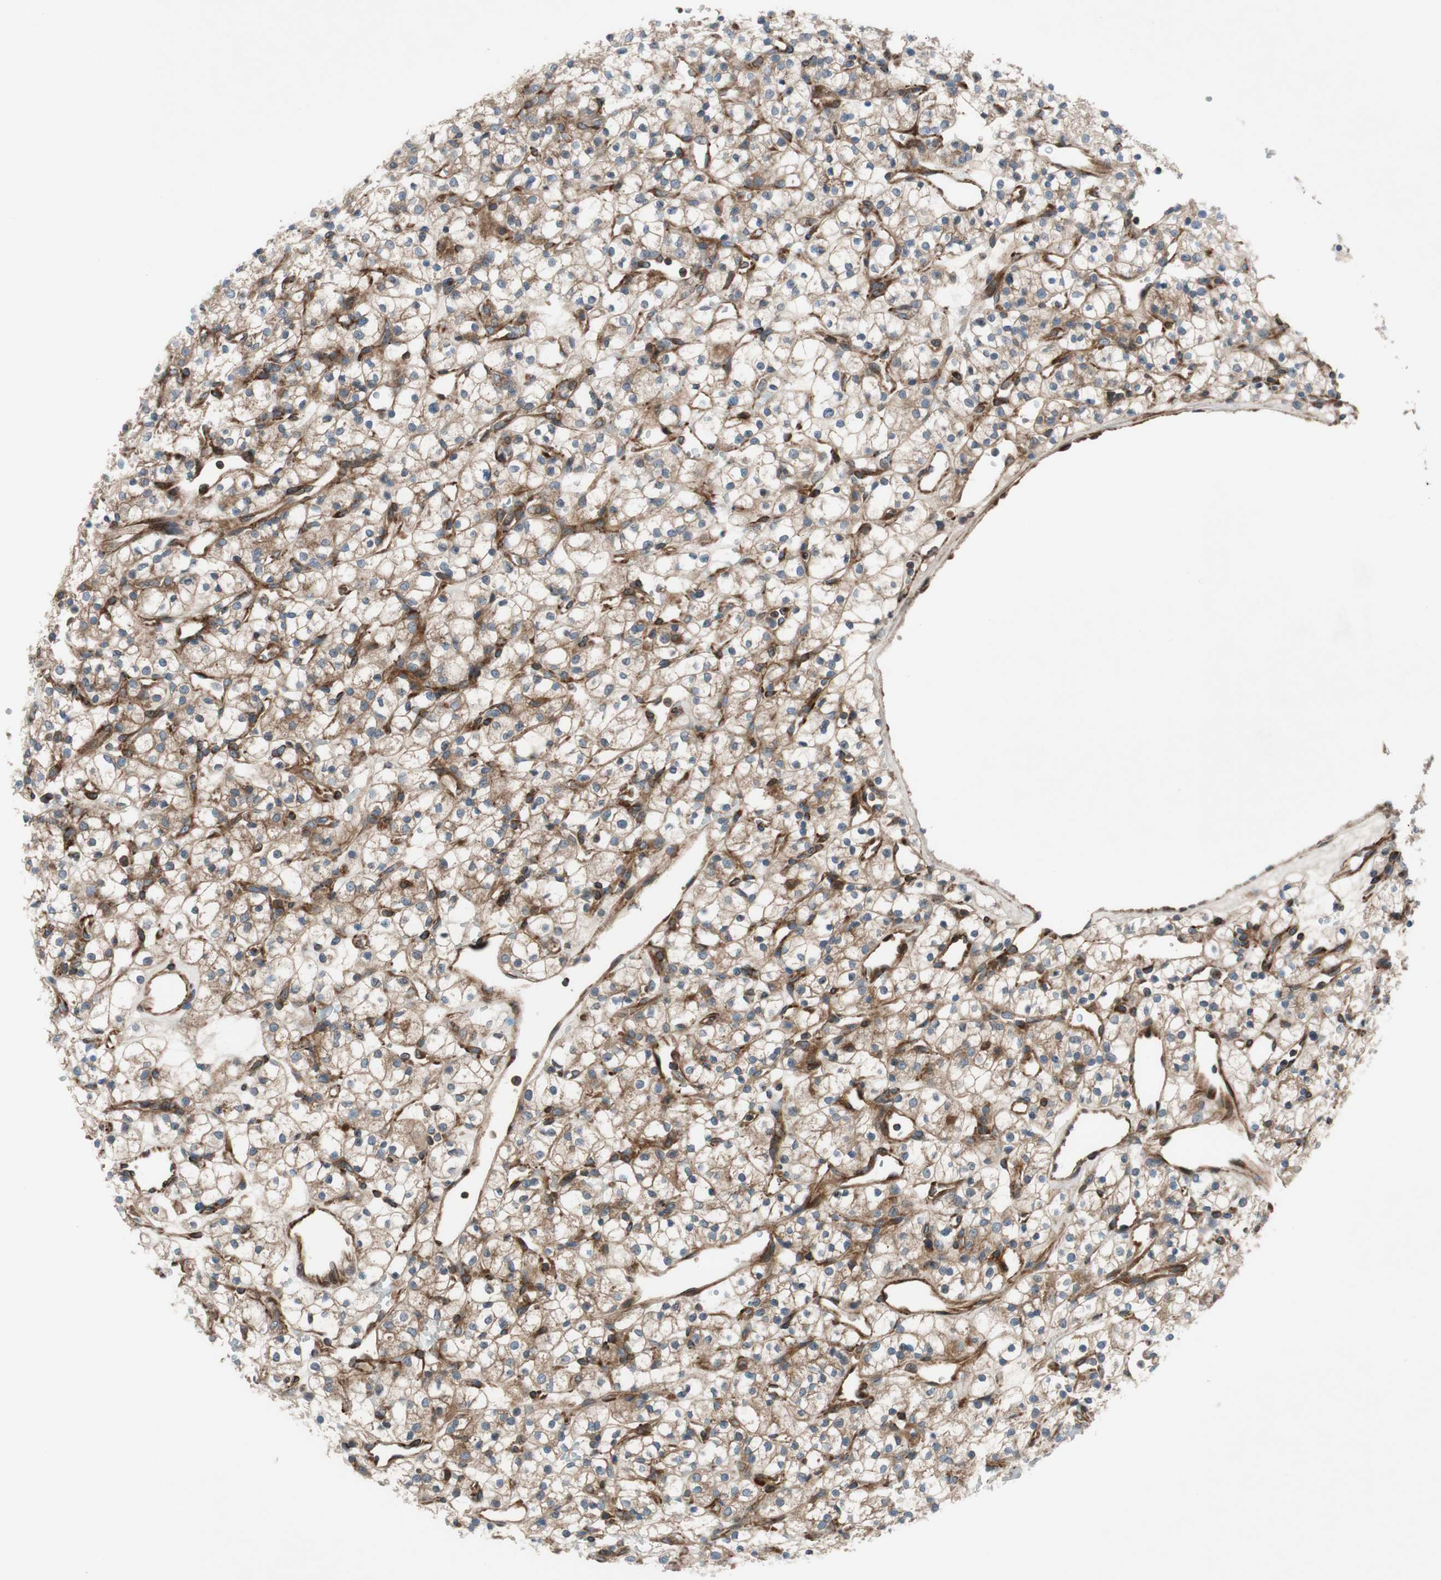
{"staining": {"intensity": "weak", "quantity": ">75%", "location": "cytoplasmic/membranous"}, "tissue": "renal cancer", "cell_type": "Tumor cells", "image_type": "cancer", "snomed": [{"axis": "morphology", "description": "Adenocarcinoma, NOS"}, {"axis": "topography", "description": "Kidney"}], "caption": "The photomicrograph exhibits a brown stain indicating the presence of a protein in the cytoplasmic/membranous of tumor cells in renal adenocarcinoma.", "gene": "CCN4", "patient": {"sex": "female", "age": 60}}